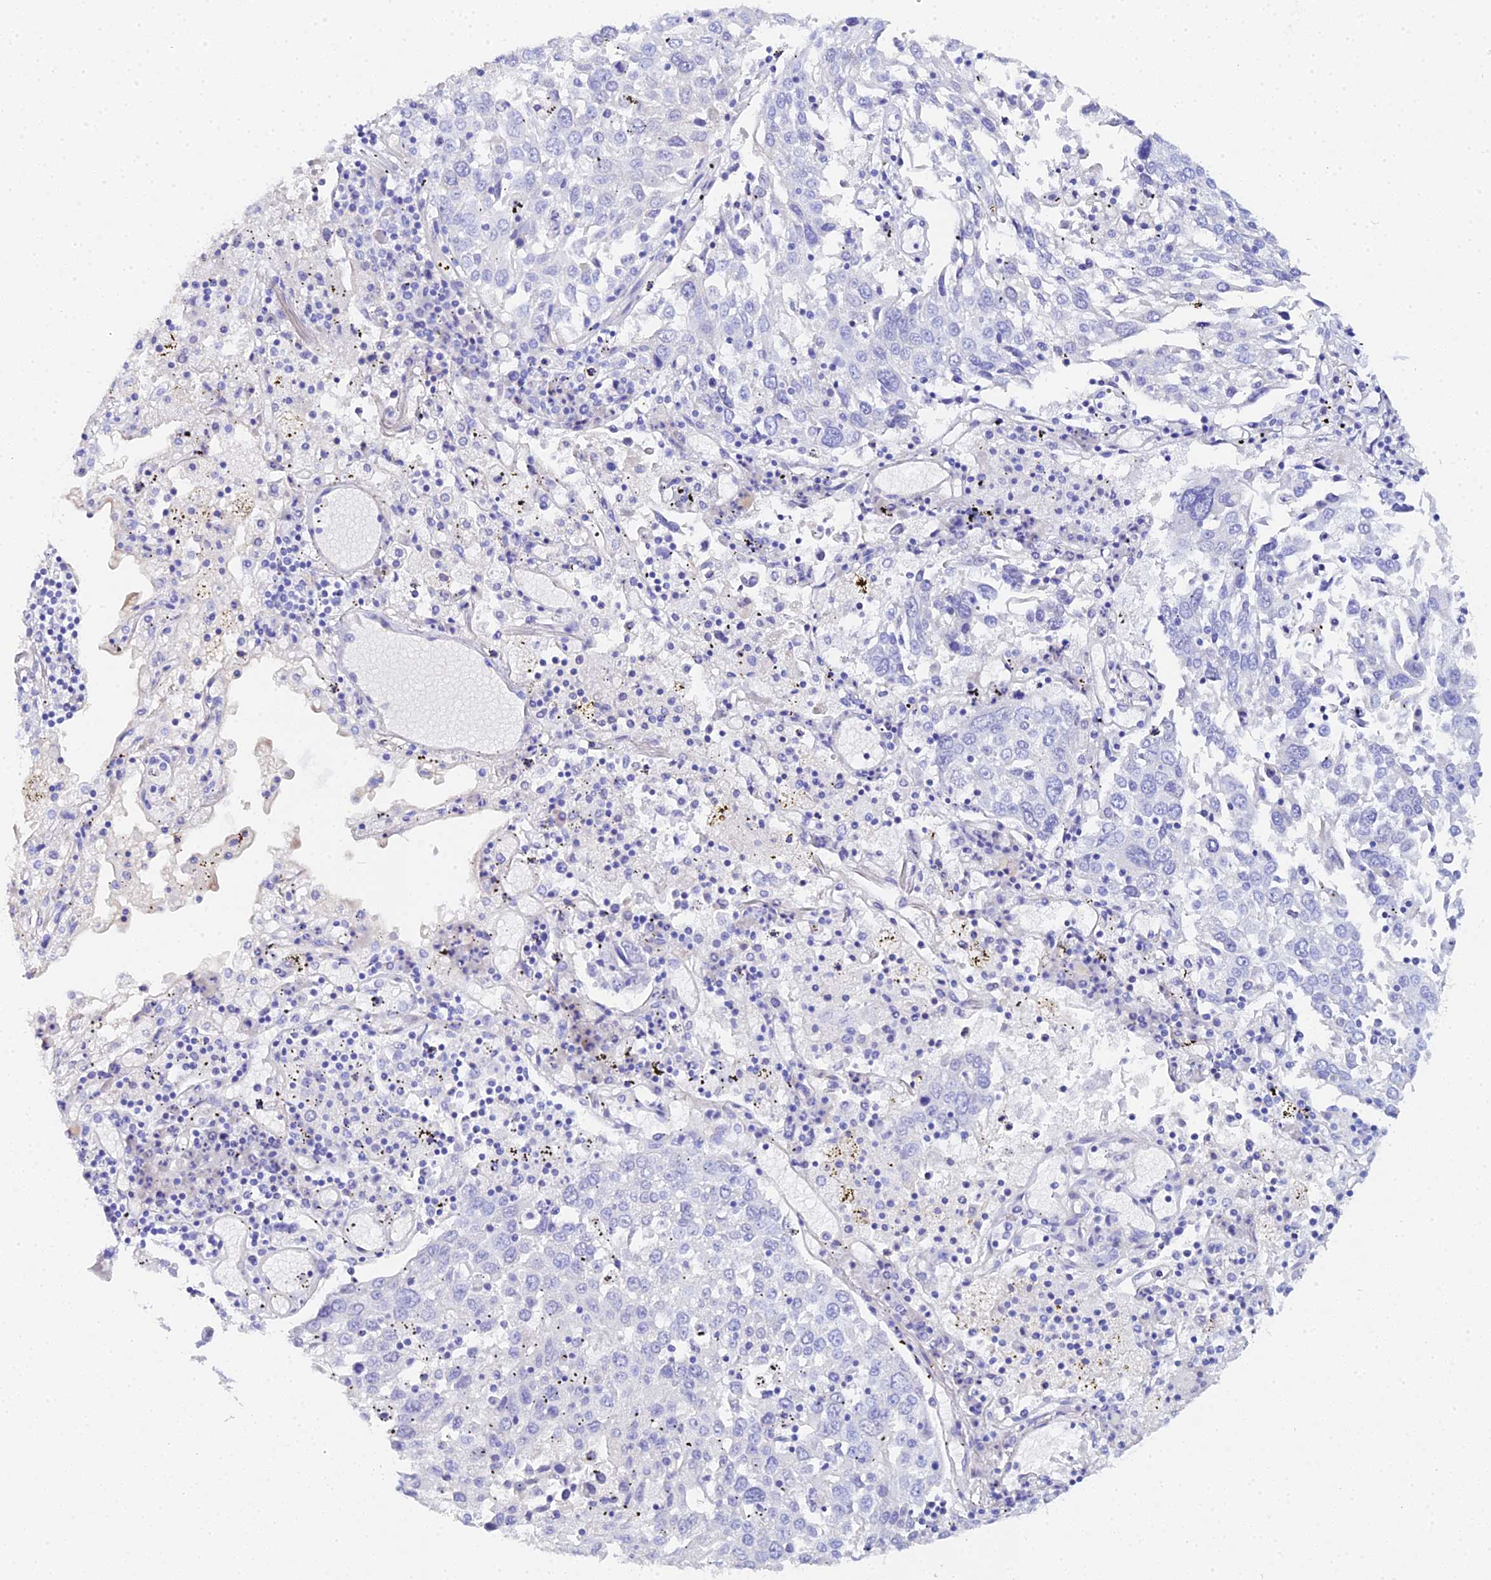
{"staining": {"intensity": "negative", "quantity": "none", "location": "none"}, "tissue": "lung cancer", "cell_type": "Tumor cells", "image_type": "cancer", "snomed": [{"axis": "morphology", "description": "Squamous cell carcinoma, NOS"}, {"axis": "topography", "description": "Lung"}], "caption": "This is an immunohistochemistry histopathology image of lung squamous cell carcinoma. There is no staining in tumor cells.", "gene": "CELA3A", "patient": {"sex": "male", "age": 65}}